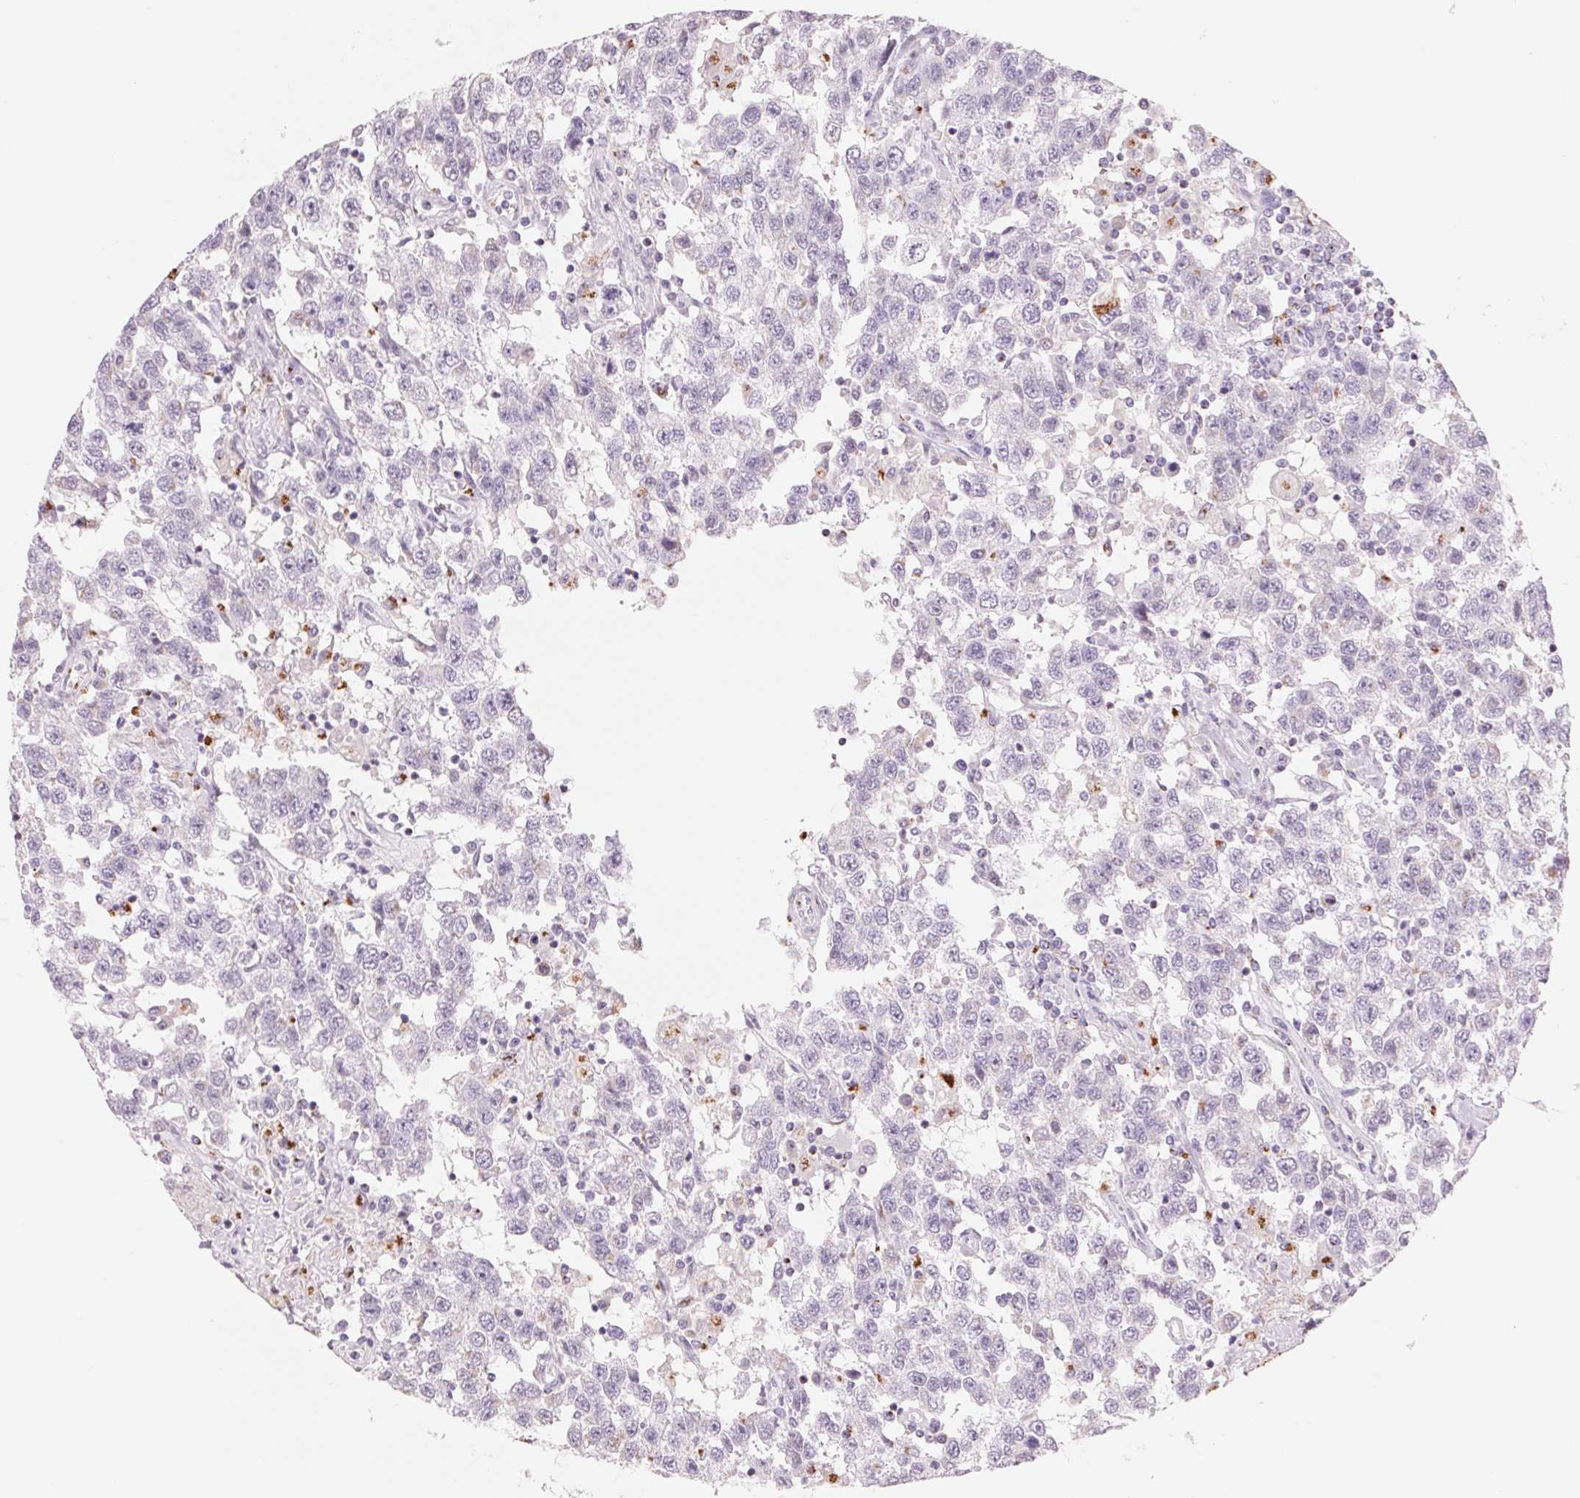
{"staining": {"intensity": "moderate", "quantity": "<25%", "location": "cytoplasmic/membranous"}, "tissue": "testis cancer", "cell_type": "Tumor cells", "image_type": "cancer", "snomed": [{"axis": "morphology", "description": "Seminoma, NOS"}, {"axis": "topography", "description": "Testis"}], "caption": "This photomicrograph shows immunohistochemistry staining of seminoma (testis), with low moderate cytoplasmic/membranous expression in approximately <25% of tumor cells.", "gene": "GALNT7", "patient": {"sex": "male", "age": 41}}